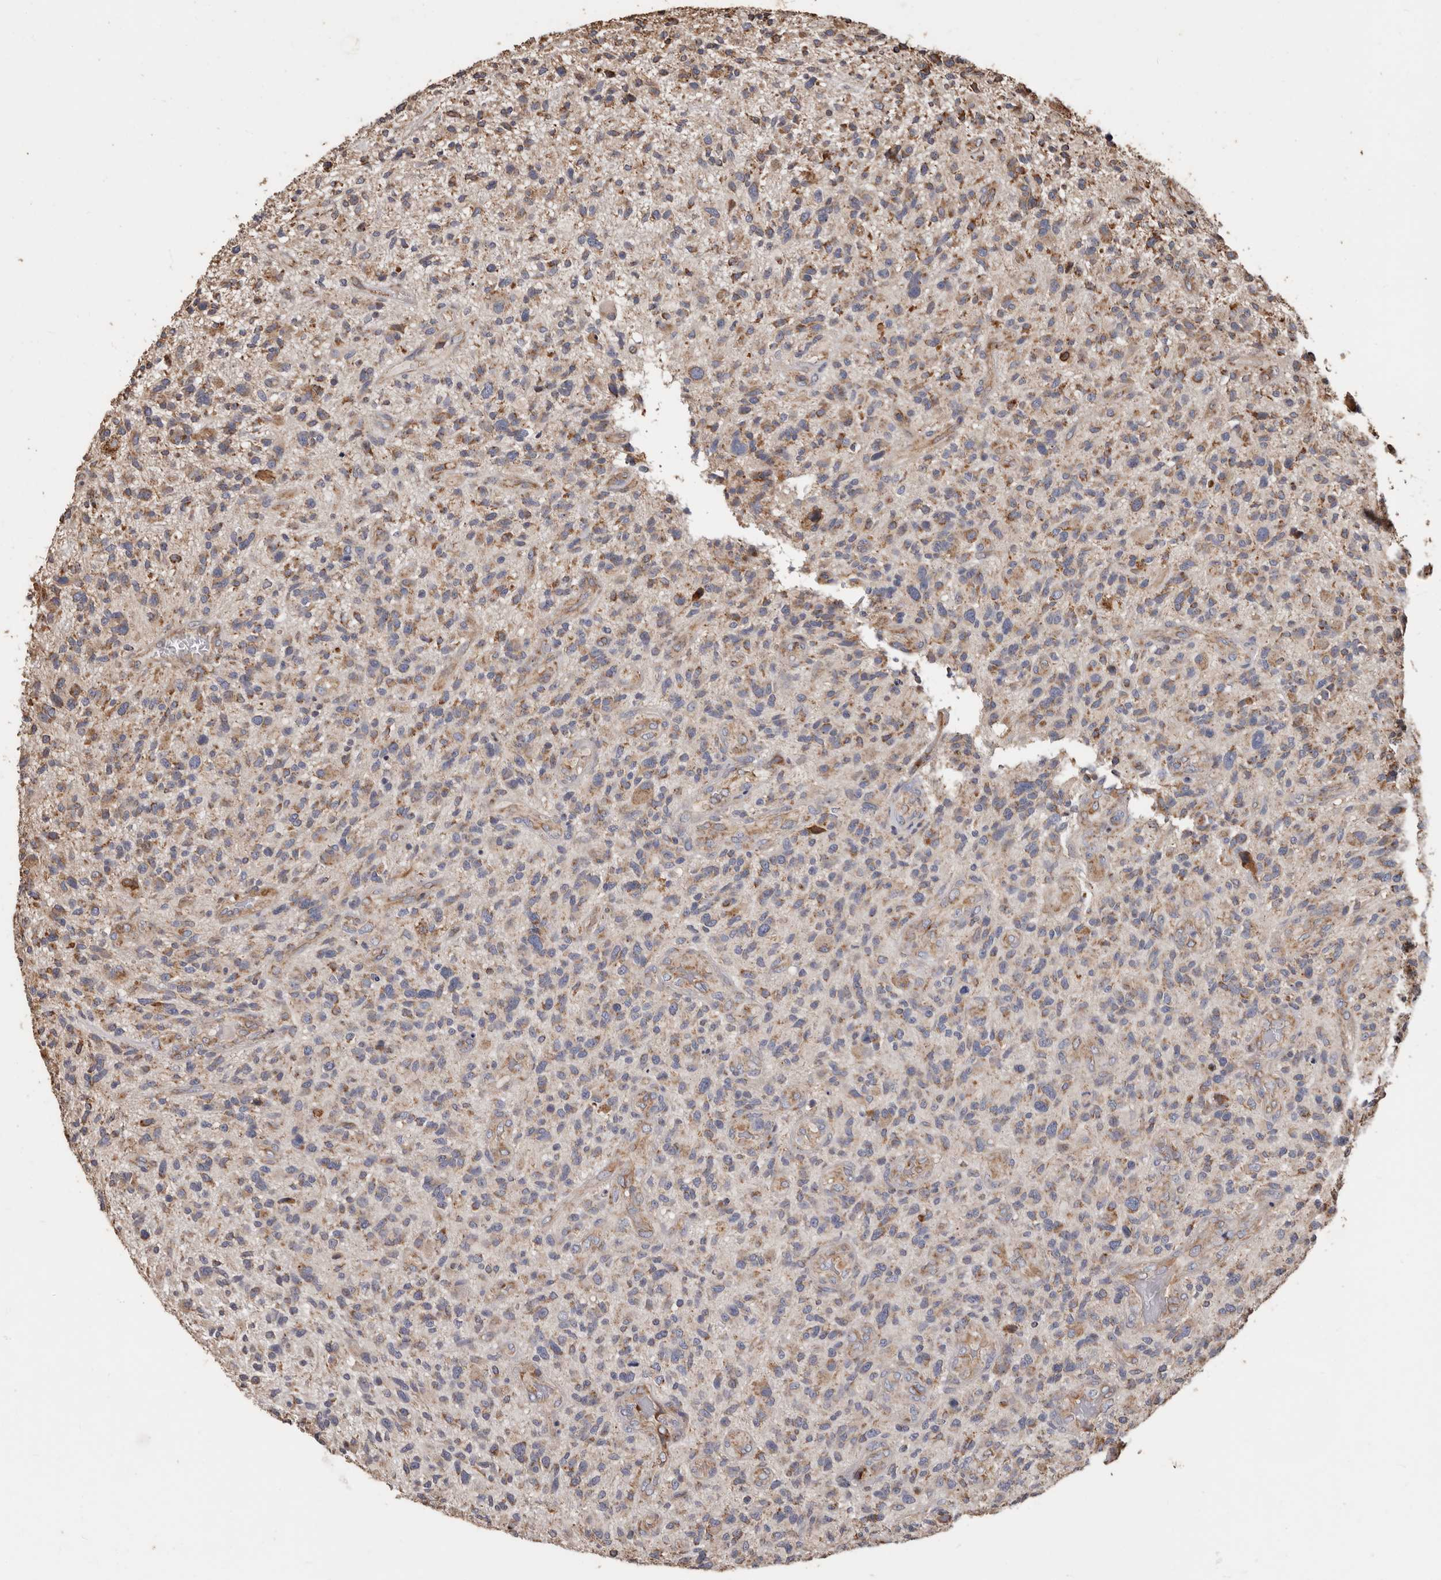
{"staining": {"intensity": "weak", "quantity": "25%-75%", "location": "cytoplasmic/membranous"}, "tissue": "glioma", "cell_type": "Tumor cells", "image_type": "cancer", "snomed": [{"axis": "morphology", "description": "Glioma, malignant, High grade"}, {"axis": "topography", "description": "Brain"}], "caption": "An image of glioma stained for a protein exhibits weak cytoplasmic/membranous brown staining in tumor cells.", "gene": "OSGIN2", "patient": {"sex": "male", "age": 47}}